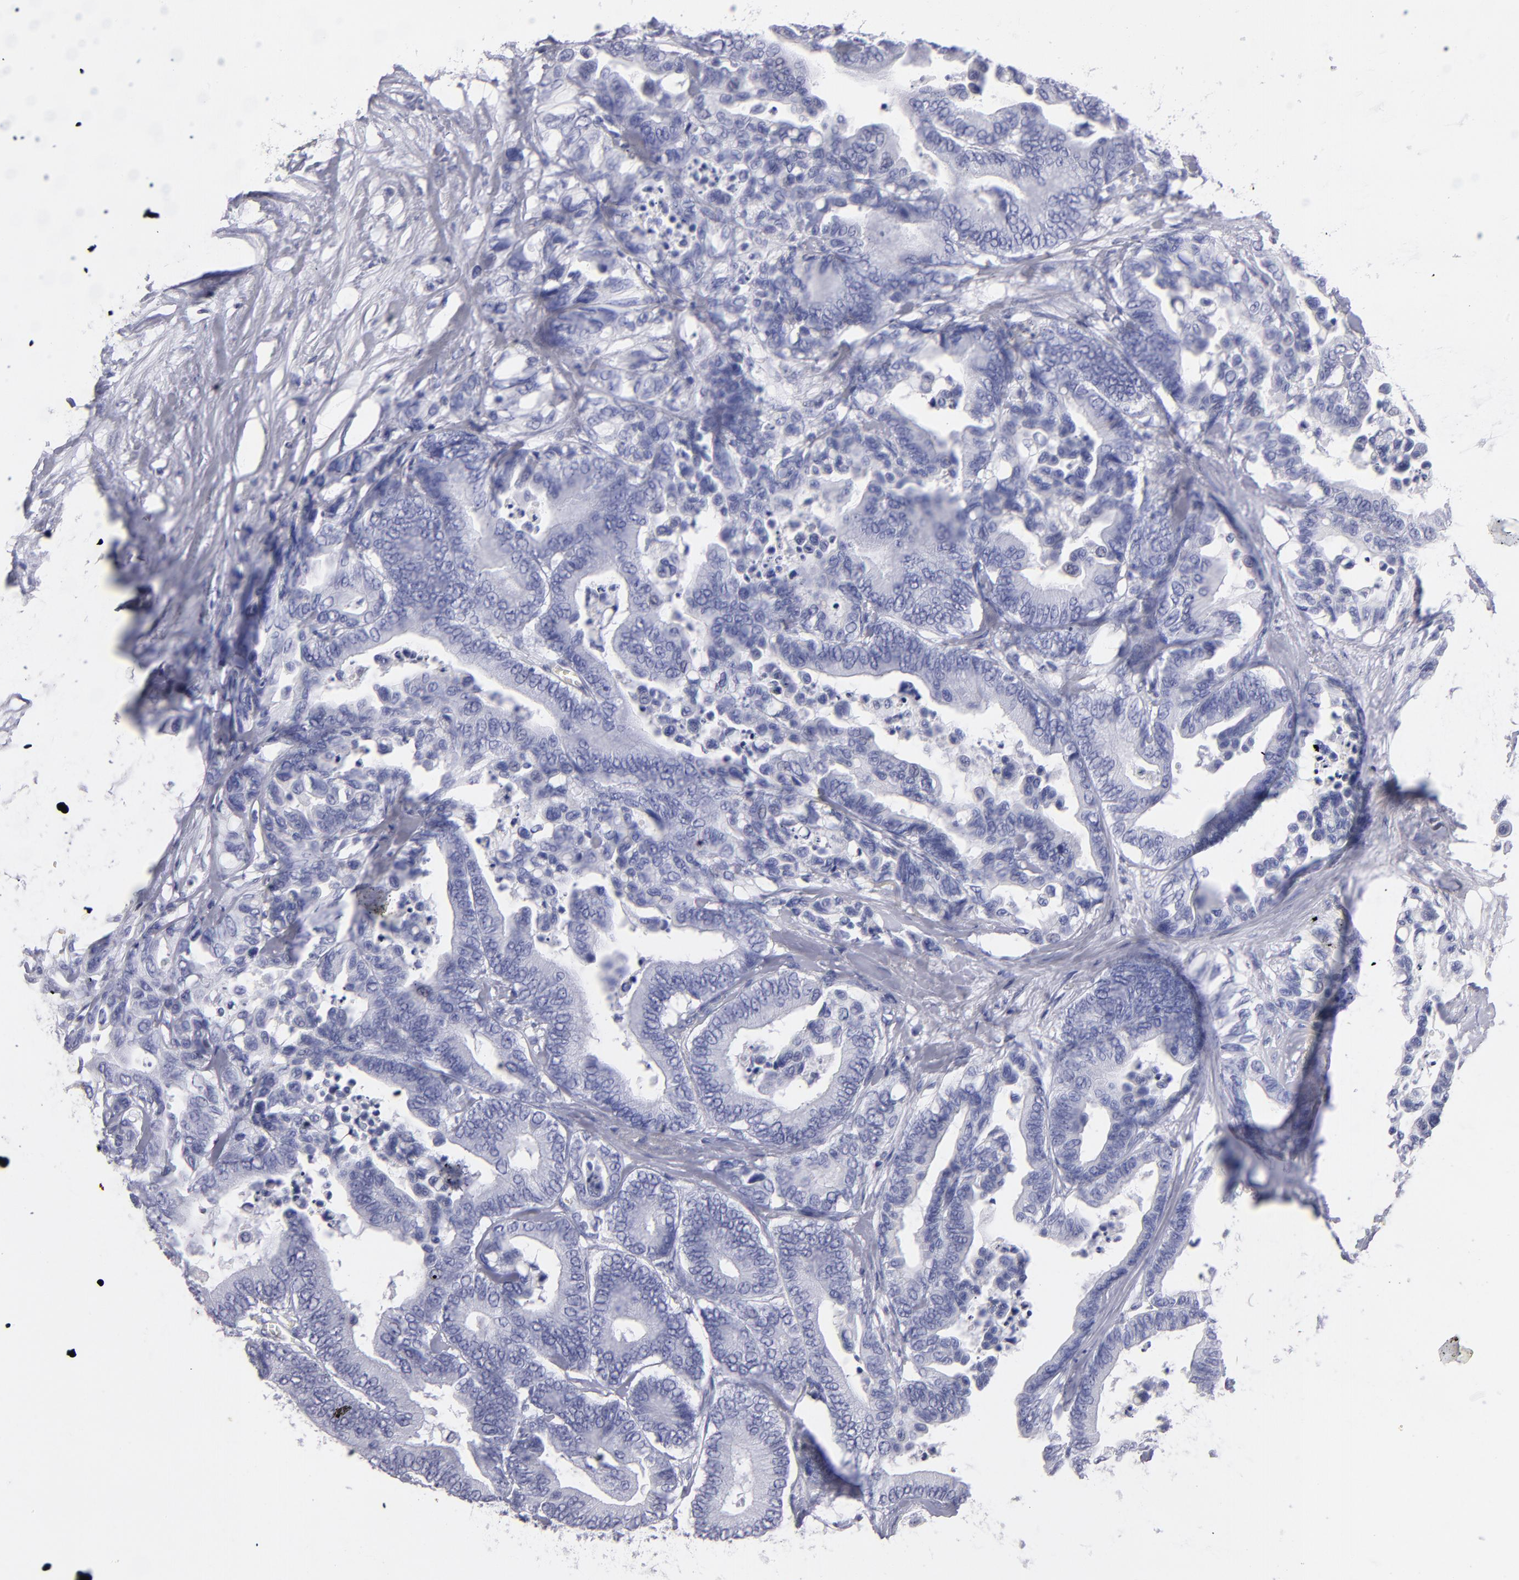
{"staining": {"intensity": "negative", "quantity": "none", "location": "none"}, "tissue": "colorectal cancer", "cell_type": "Tumor cells", "image_type": "cancer", "snomed": [{"axis": "morphology", "description": "Adenocarcinoma, NOS"}, {"axis": "topography", "description": "Colon"}], "caption": "A histopathology image of human colorectal cancer (adenocarcinoma) is negative for staining in tumor cells.", "gene": "MB", "patient": {"sex": "male", "age": 82}}